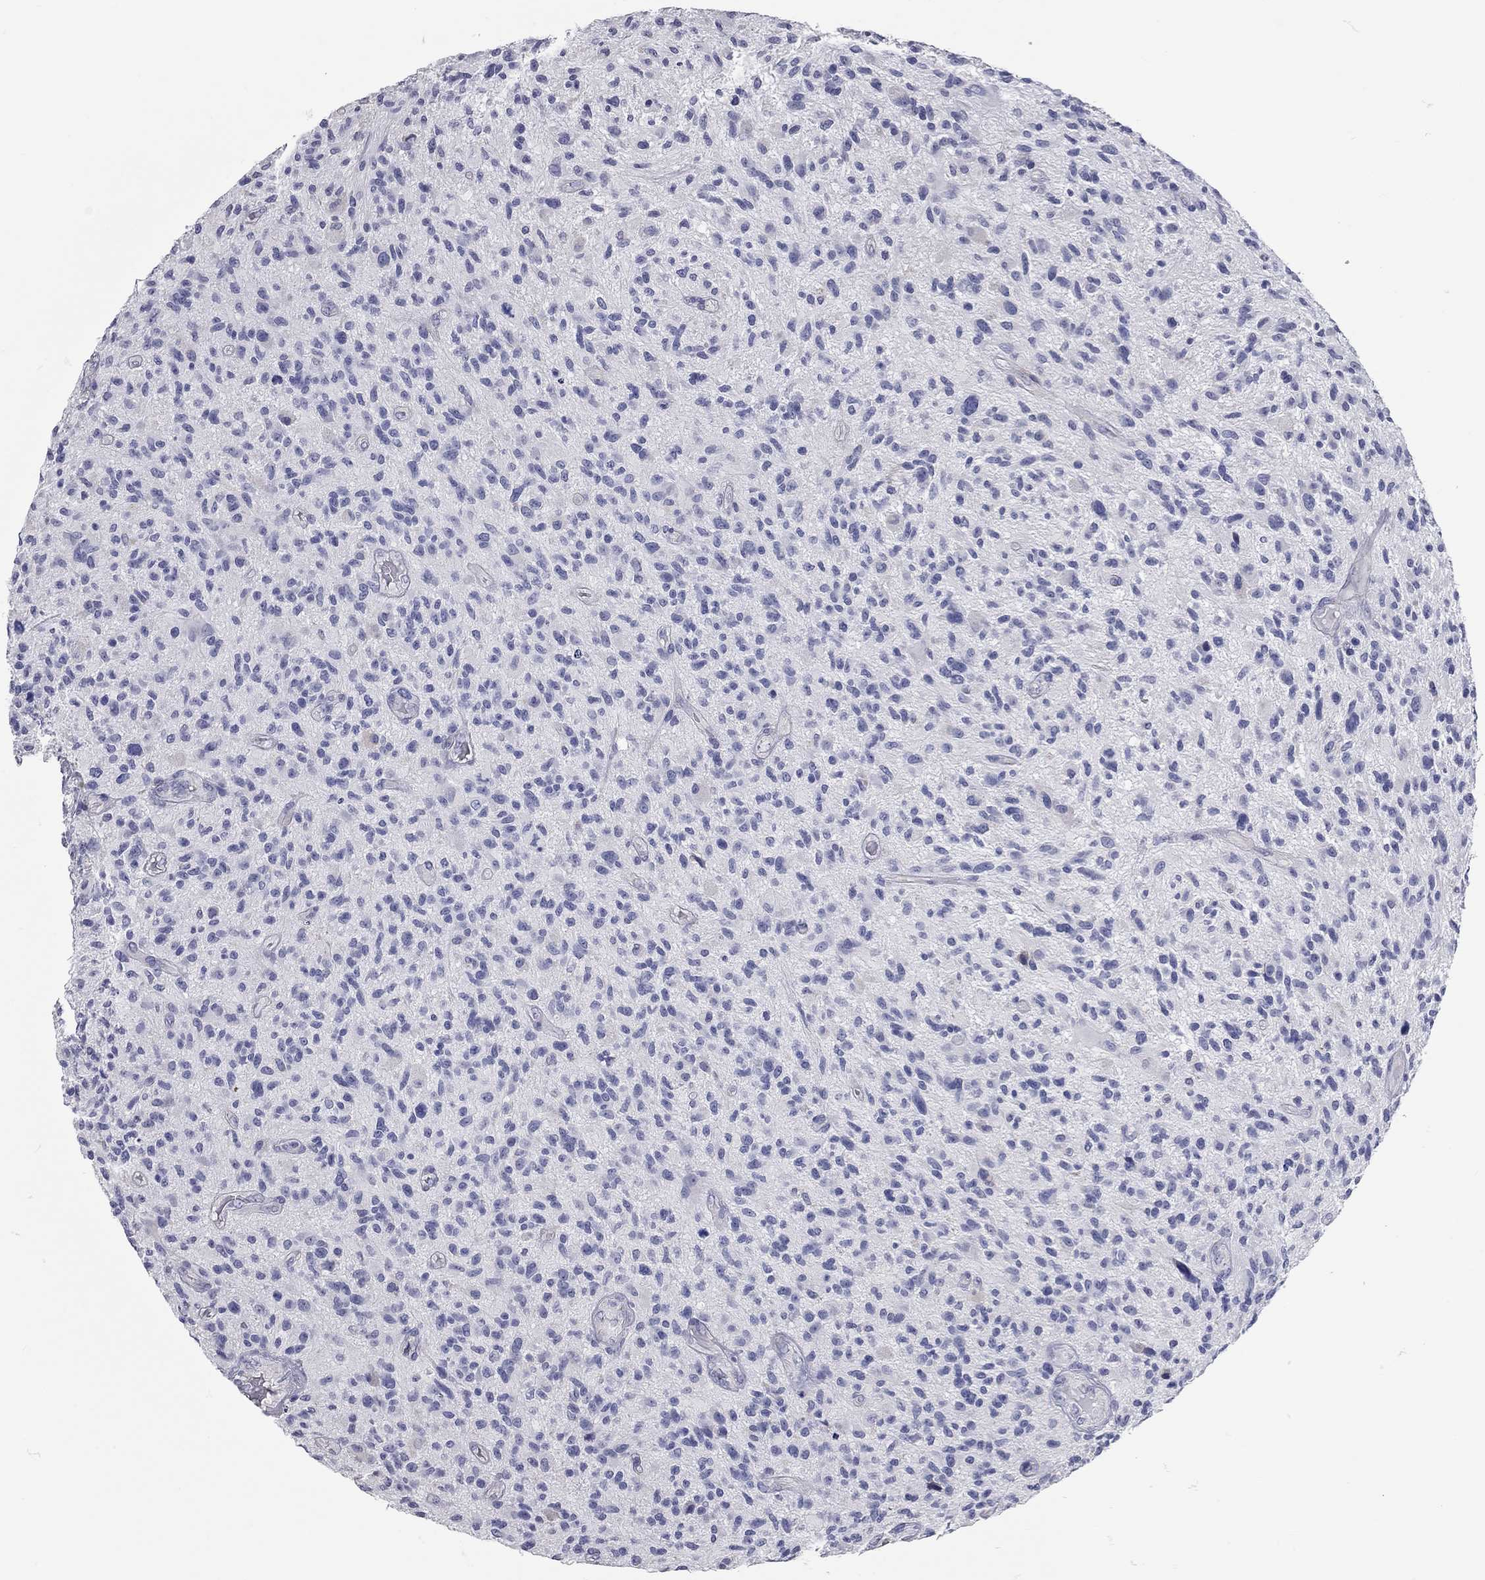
{"staining": {"intensity": "negative", "quantity": "none", "location": "none"}, "tissue": "glioma", "cell_type": "Tumor cells", "image_type": "cancer", "snomed": [{"axis": "morphology", "description": "Glioma, malignant, High grade"}, {"axis": "topography", "description": "Brain"}], "caption": "Immunohistochemistry (IHC) photomicrograph of neoplastic tissue: high-grade glioma (malignant) stained with DAB (3,3'-diaminobenzidine) shows no significant protein staining in tumor cells.", "gene": "XAGE2", "patient": {"sex": "male", "age": 47}}